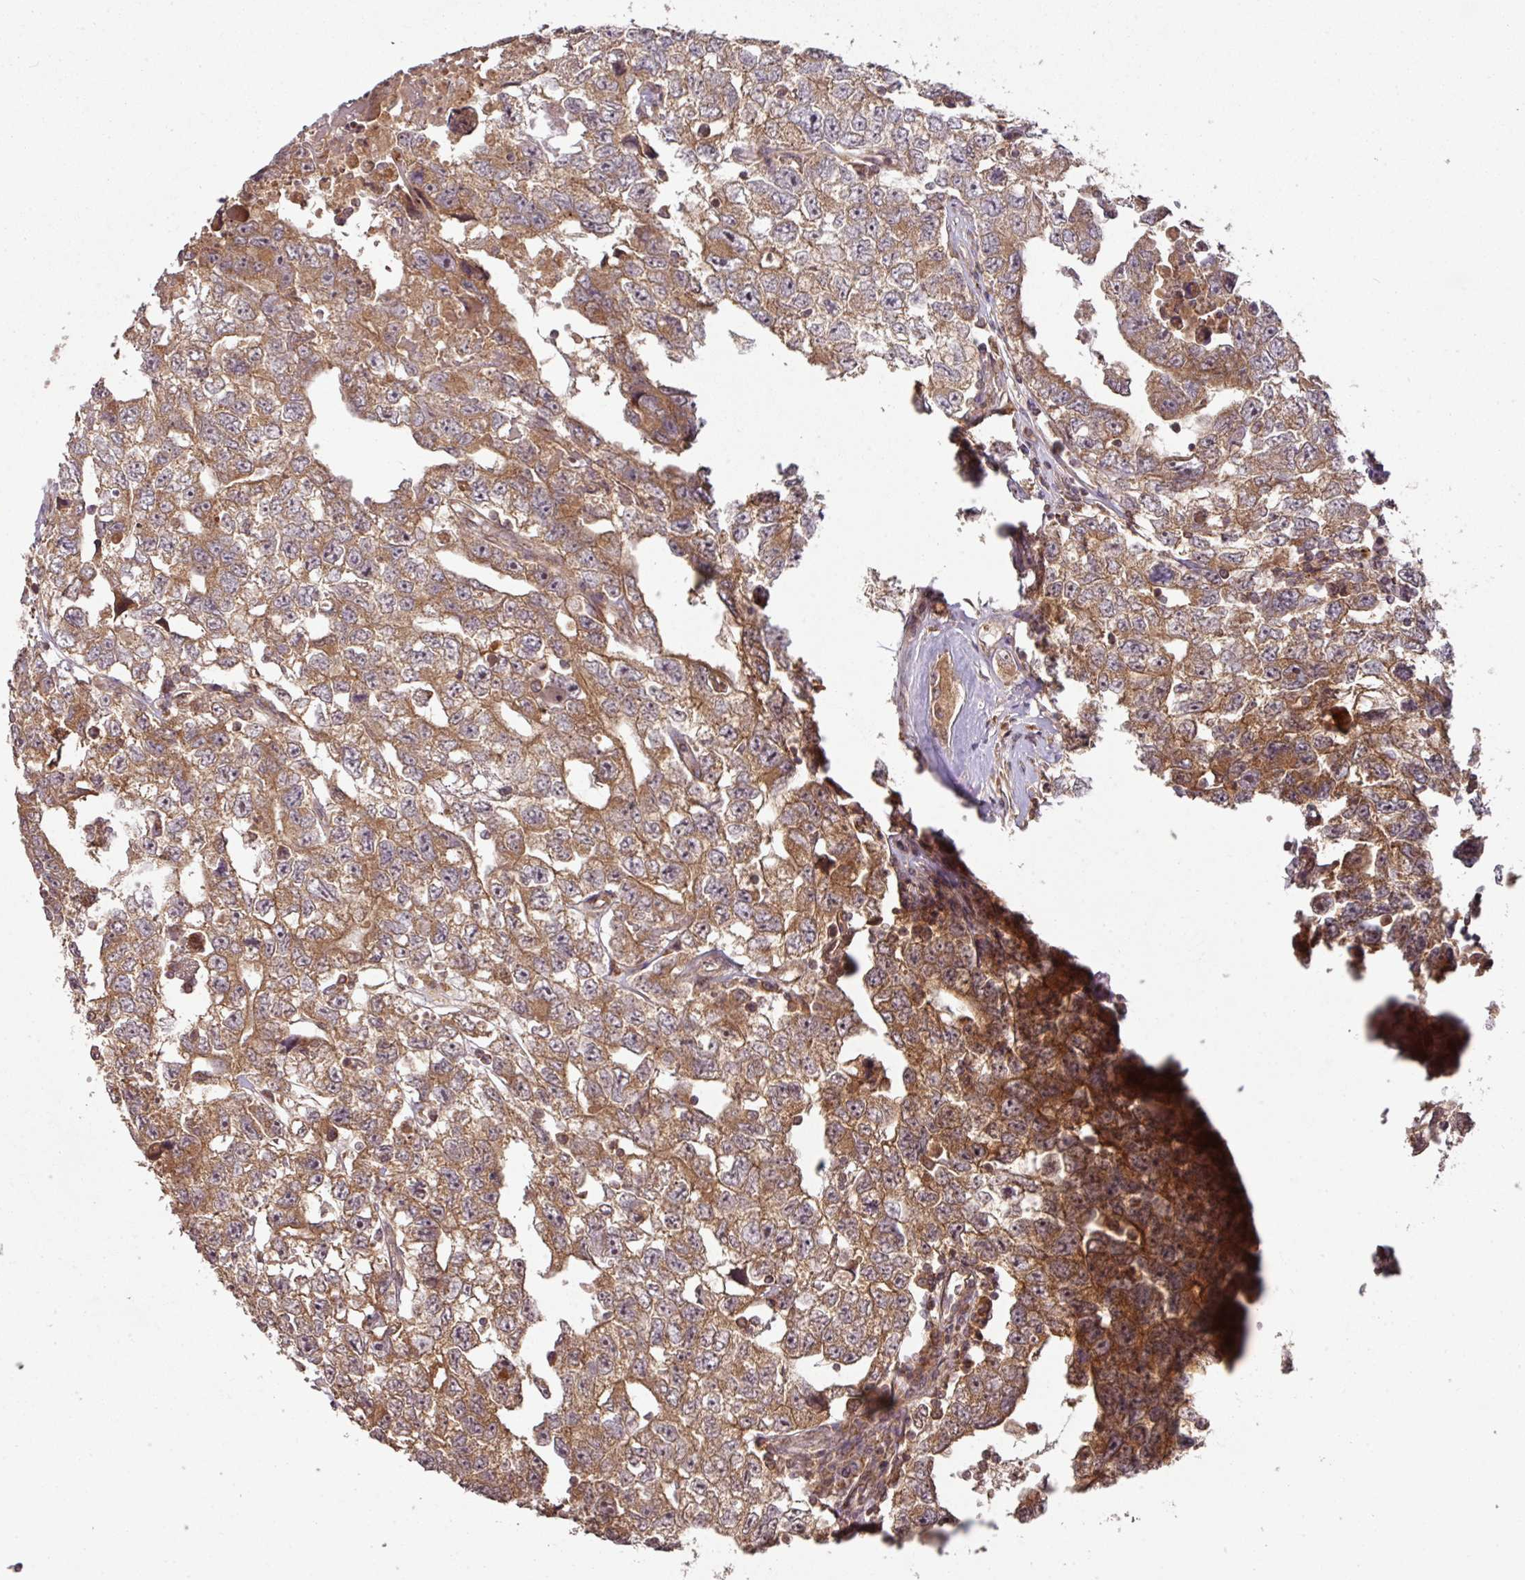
{"staining": {"intensity": "moderate", "quantity": ">75%", "location": "cytoplasmic/membranous"}, "tissue": "testis cancer", "cell_type": "Tumor cells", "image_type": "cancer", "snomed": [{"axis": "morphology", "description": "Carcinoma, Embryonal, NOS"}, {"axis": "topography", "description": "Testis"}], "caption": "Protein expression analysis of human testis embryonal carcinoma reveals moderate cytoplasmic/membranous staining in about >75% of tumor cells.", "gene": "MRRF", "patient": {"sex": "male", "age": 22}}